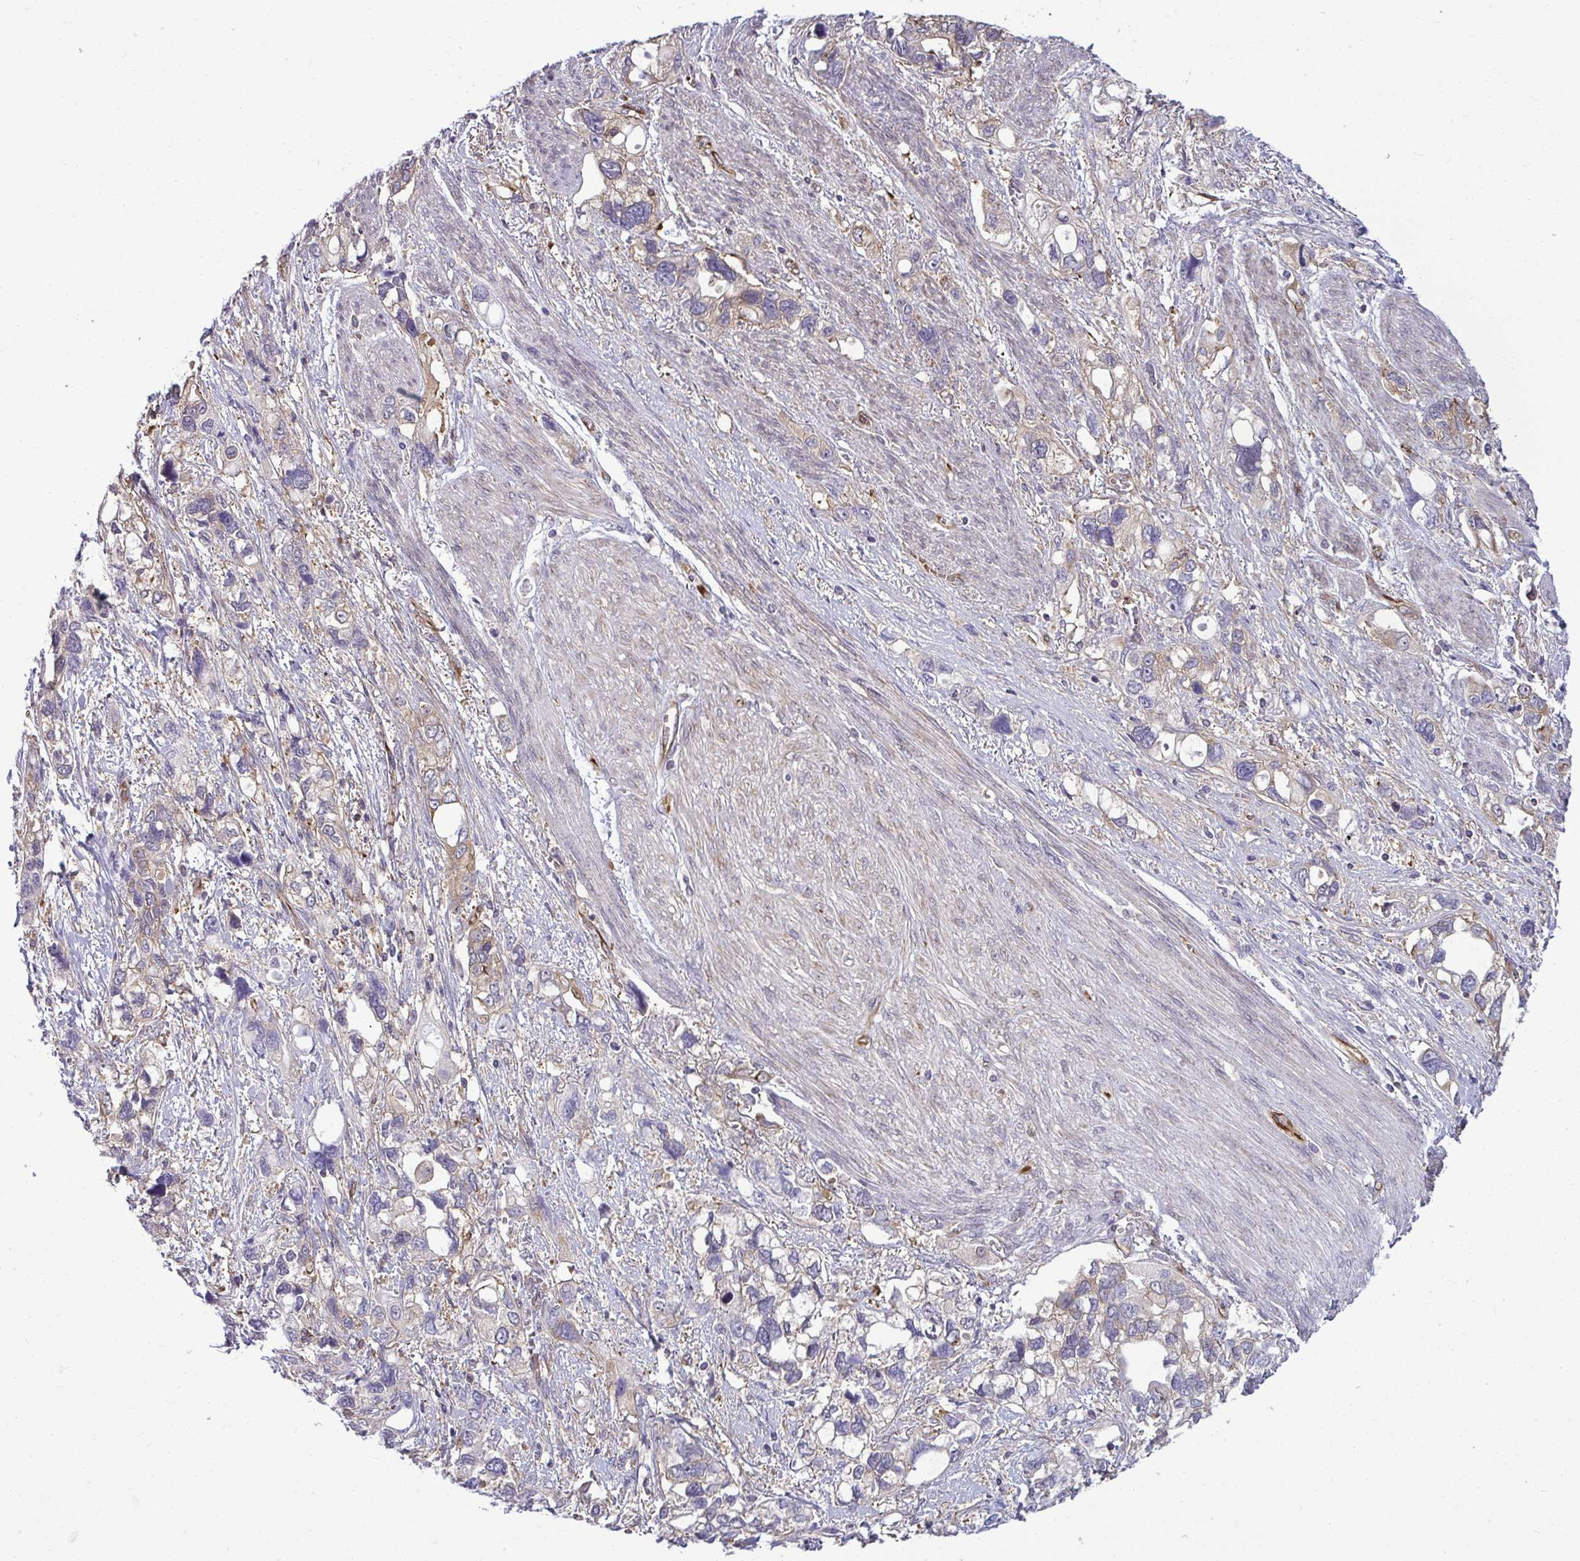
{"staining": {"intensity": "weak", "quantity": "25%-75%", "location": "cytoplasmic/membranous"}, "tissue": "stomach cancer", "cell_type": "Tumor cells", "image_type": "cancer", "snomed": [{"axis": "morphology", "description": "Adenocarcinoma, NOS"}, {"axis": "topography", "description": "Stomach, upper"}], "caption": "Immunohistochemical staining of stomach cancer reveals low levels of weak cytoplasmic/membranous staining in approximately 25%-75% of tumor cells. (brown staining indicates protein expression, while blue staining denotes nuclei).", "gene": "FUT10", "patient": {"sex": "female", "age": 81}}